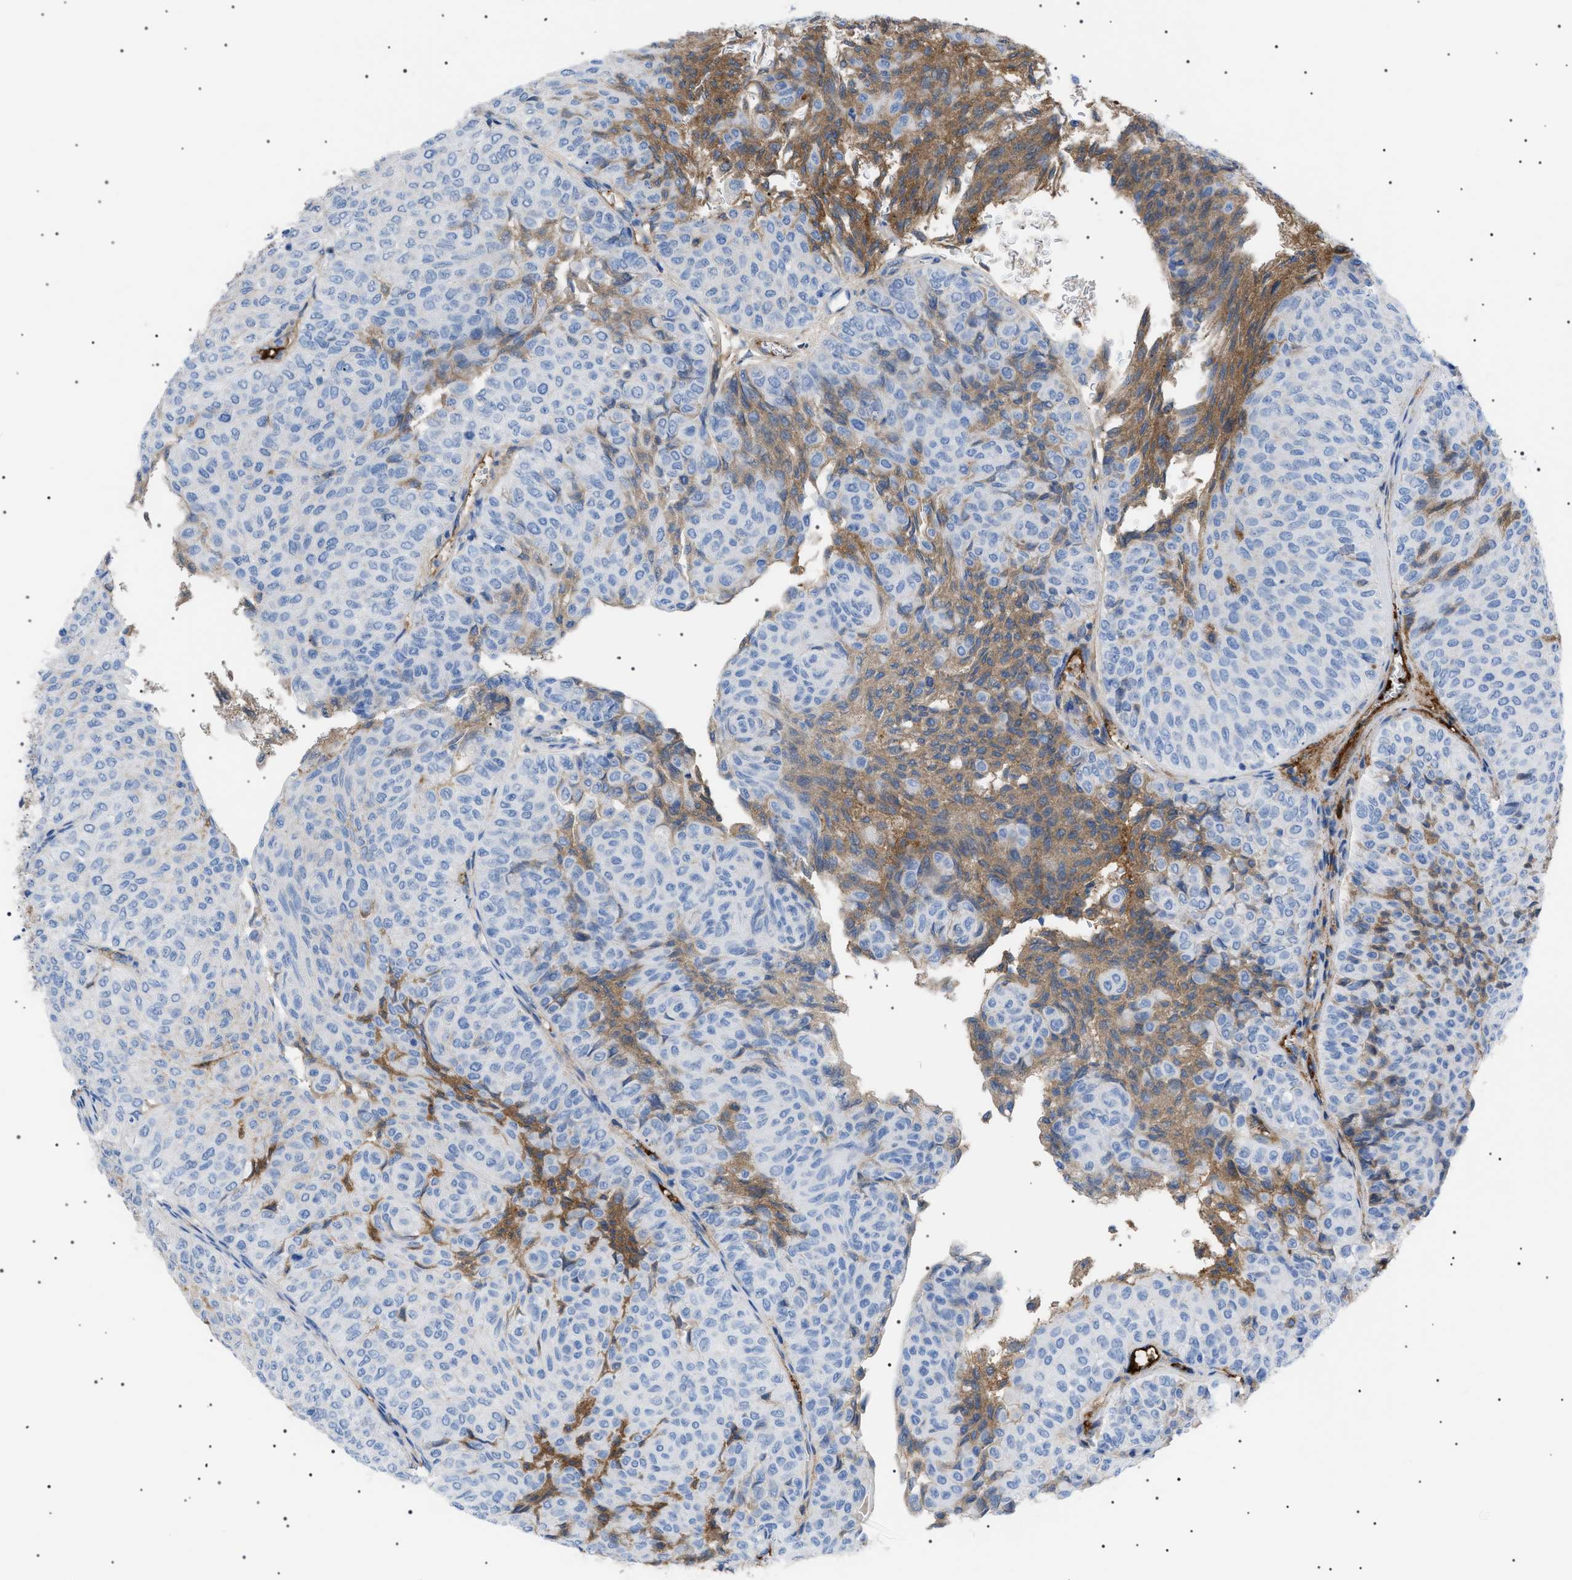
{"staining": {"intensity": "moderate", "quantity": "<25%", "location": "cytoplasmic/membranous"}, "tissue": "urothelial cancer", "cell_type": "Tumor cells", "image_type": "cancer", "snomed": [{"axis": "morphology", "description": "Urothelial carcinoma, Low grade"}, {"axis": "topography", "description": "Urinary bladder"}], "caption": "Immunohistochemical staining of urothelial carcinoma (low-grade) shows low levels of moderate cytoplasmic/membranous protein positivity in about <25% of tumor cells.", "gene": "LPA", "patient": {"sex": "male", "age": 78}}